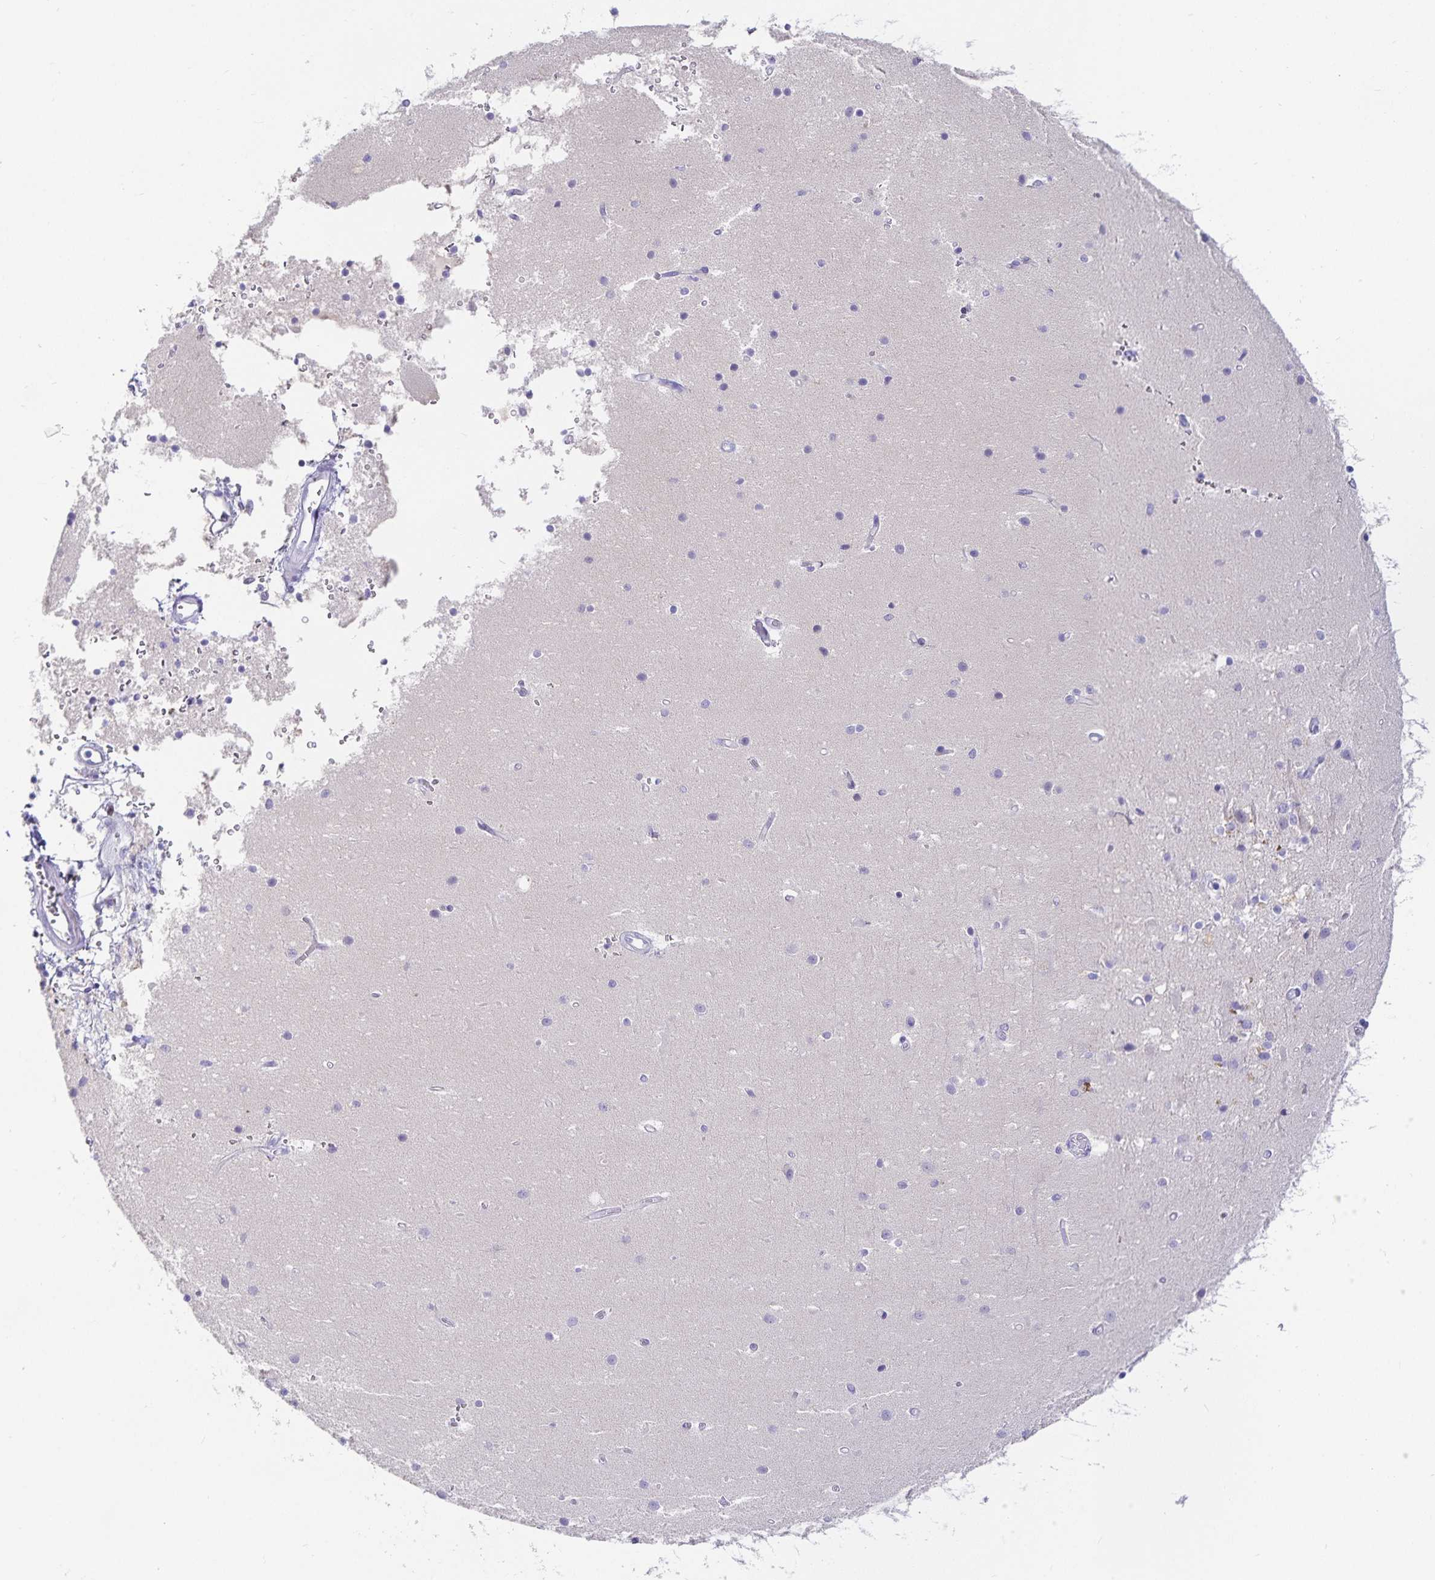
{"staining": {"intensity": "negative", "quantity": "none", "location": "none"}, "tissue": "cerebellum", "cell_type": "Cells in granular layer", "image_type": "normal", "snomed": [{"axis": "morphology", "description": "Normal tissue, NOS"}, {"axis": "topography", "description": "Cerebellum"}], "caption": "A high-resolution histopathology image shows immunohistochemistry (IHC) staining of benign cerebellum, which reveals no significant staining in cells in granular layer.", "gene": "KBTBD13", "patient": {"sex": "male", "age": 54}}